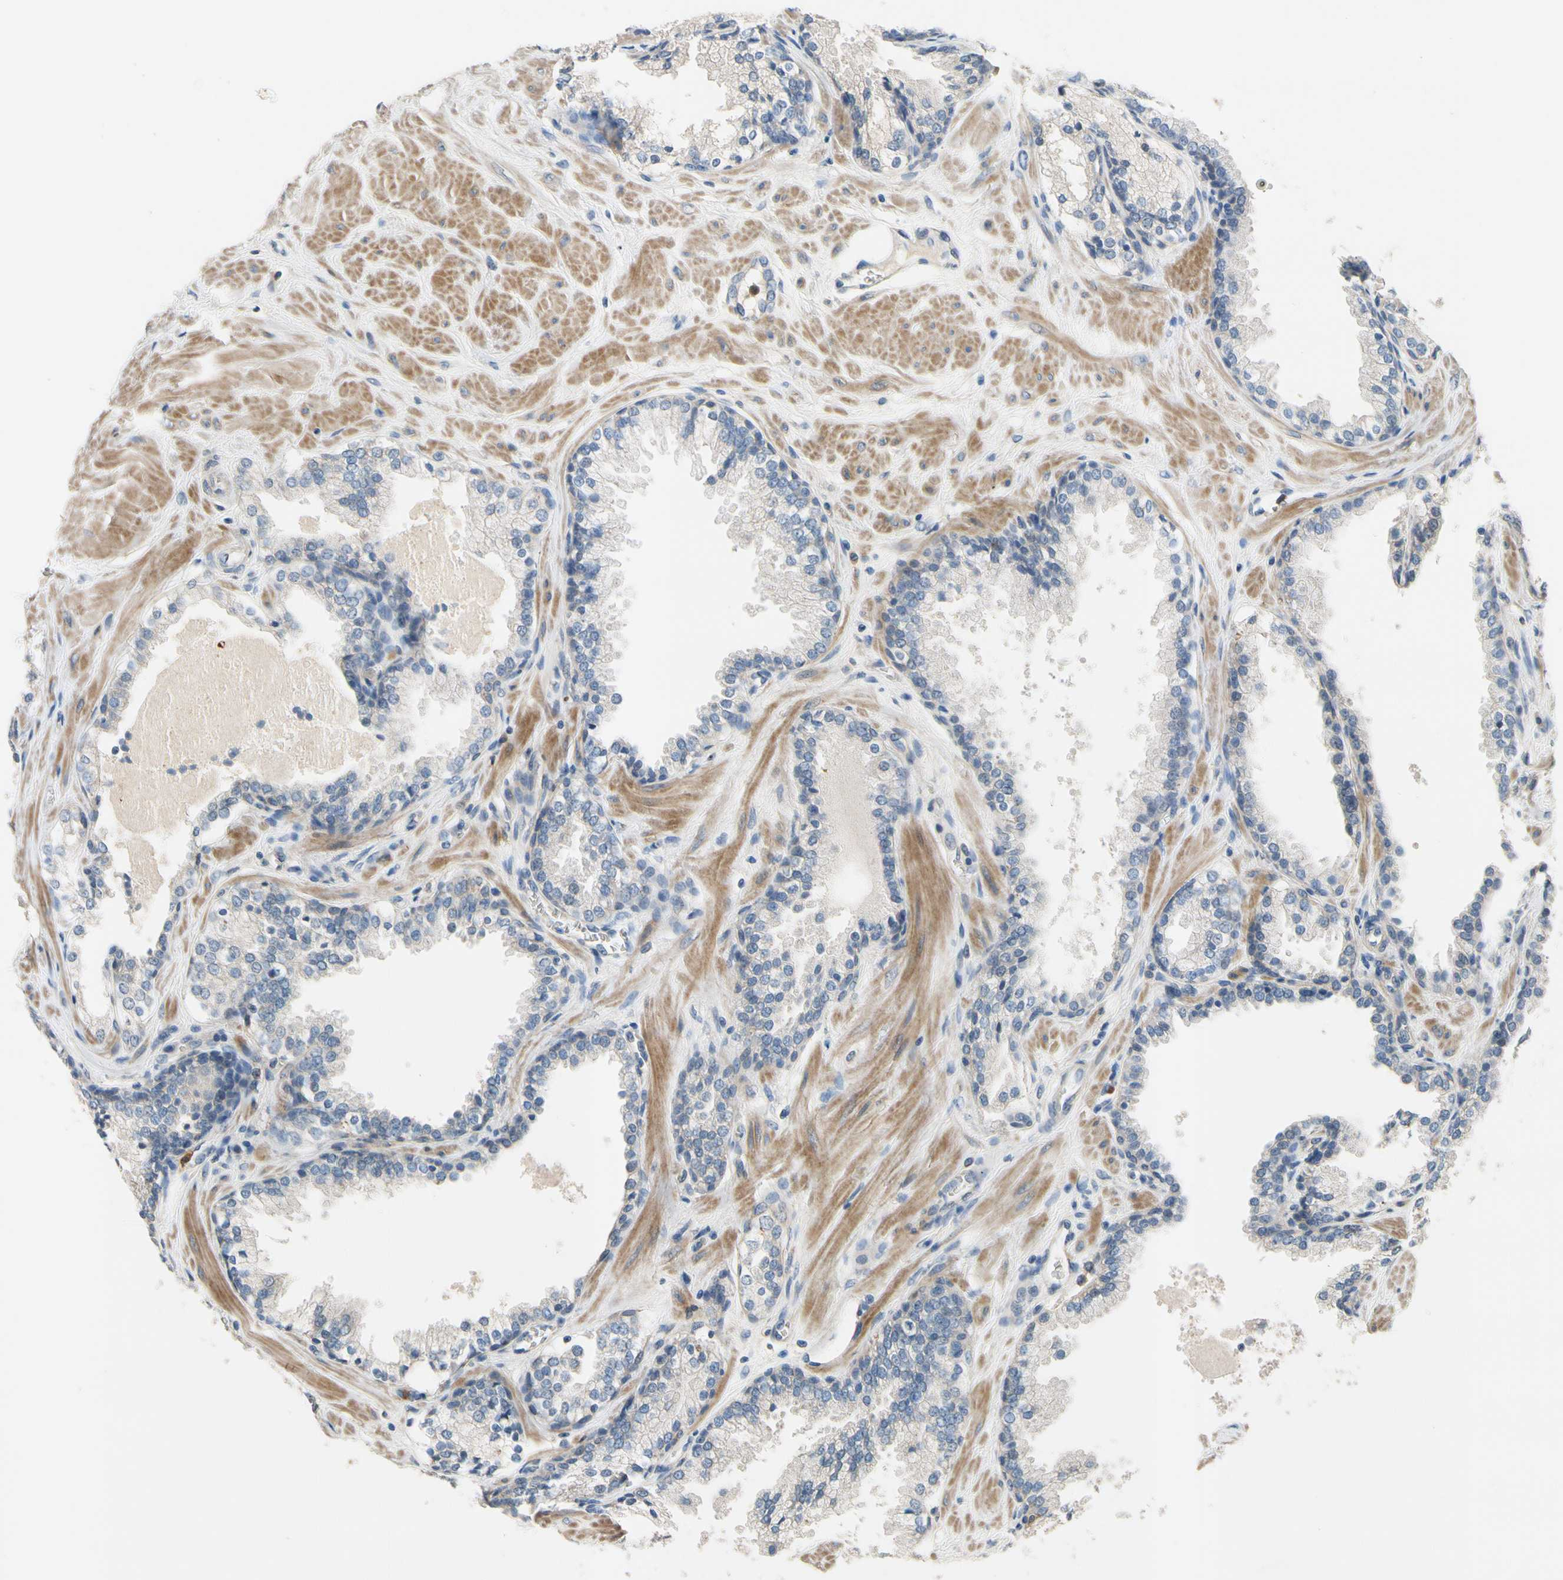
{"staining": {"intensity": "negative", "quantity": "none", "location": "none"}, "tissue": "prostate", "cell_type": "Glandular cells", "image_type": "normal", "snomed": [{"axis": "morphology", "description": "Normal tissue, NOS"}, {"axis": "topography", "description": "Prostate"}], "caption": "Immunohistochemistry (IHC) of benign prostate displays no positivity in glandular cells. (DAB (3,3'-diaminobenzidine) IHC with hematoxylin counter stain).", "gene": "SIGLEC5", "patient": {"sex": "male", "age": 51}}